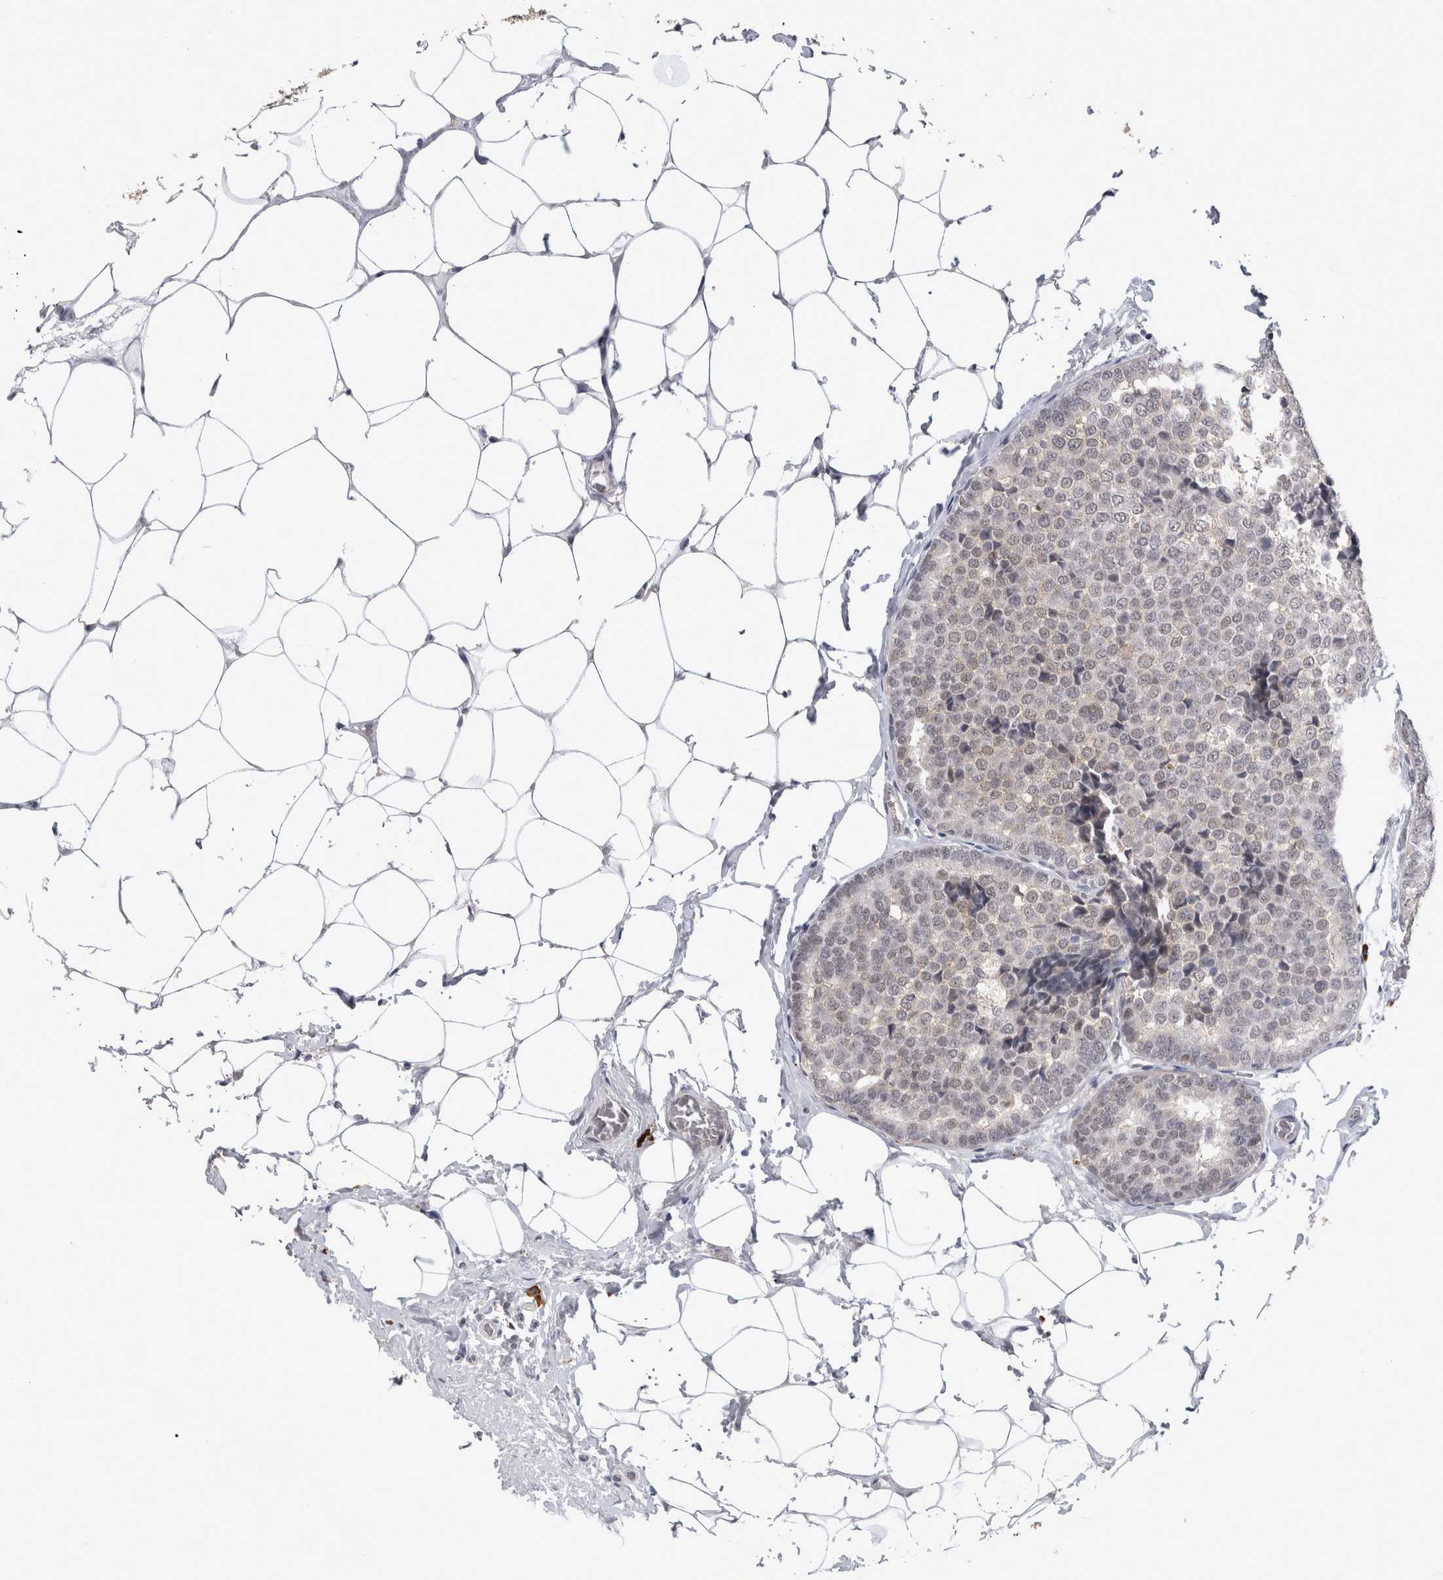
{"staining": {"intensity": "weak", "quantity": "25%-75%", "location": "nuclear"}, "tissue": "breast cancer", "cell_type": "Tumor cells", "image_type": "cancer", "snomed": [{"axis": "morphology", "description": "Normal tissue, NOS"}, {"axis": "morphology", "description": "Duct carcinoma"}, {"axis": "topography", "description": "Breast"}], "caption": "Immunohistochemical staining of human breast infiltrating ductal carcinoma exhibits low levels of weak nuclear staining in approximately 25%-75% of tumor cells. (DAB (3,3'-diaminobenzidine) IHC with brightfield microscopy, high magnification).", "gene": "PEBP4", "patient": {"sex": "female", "age": 43}}